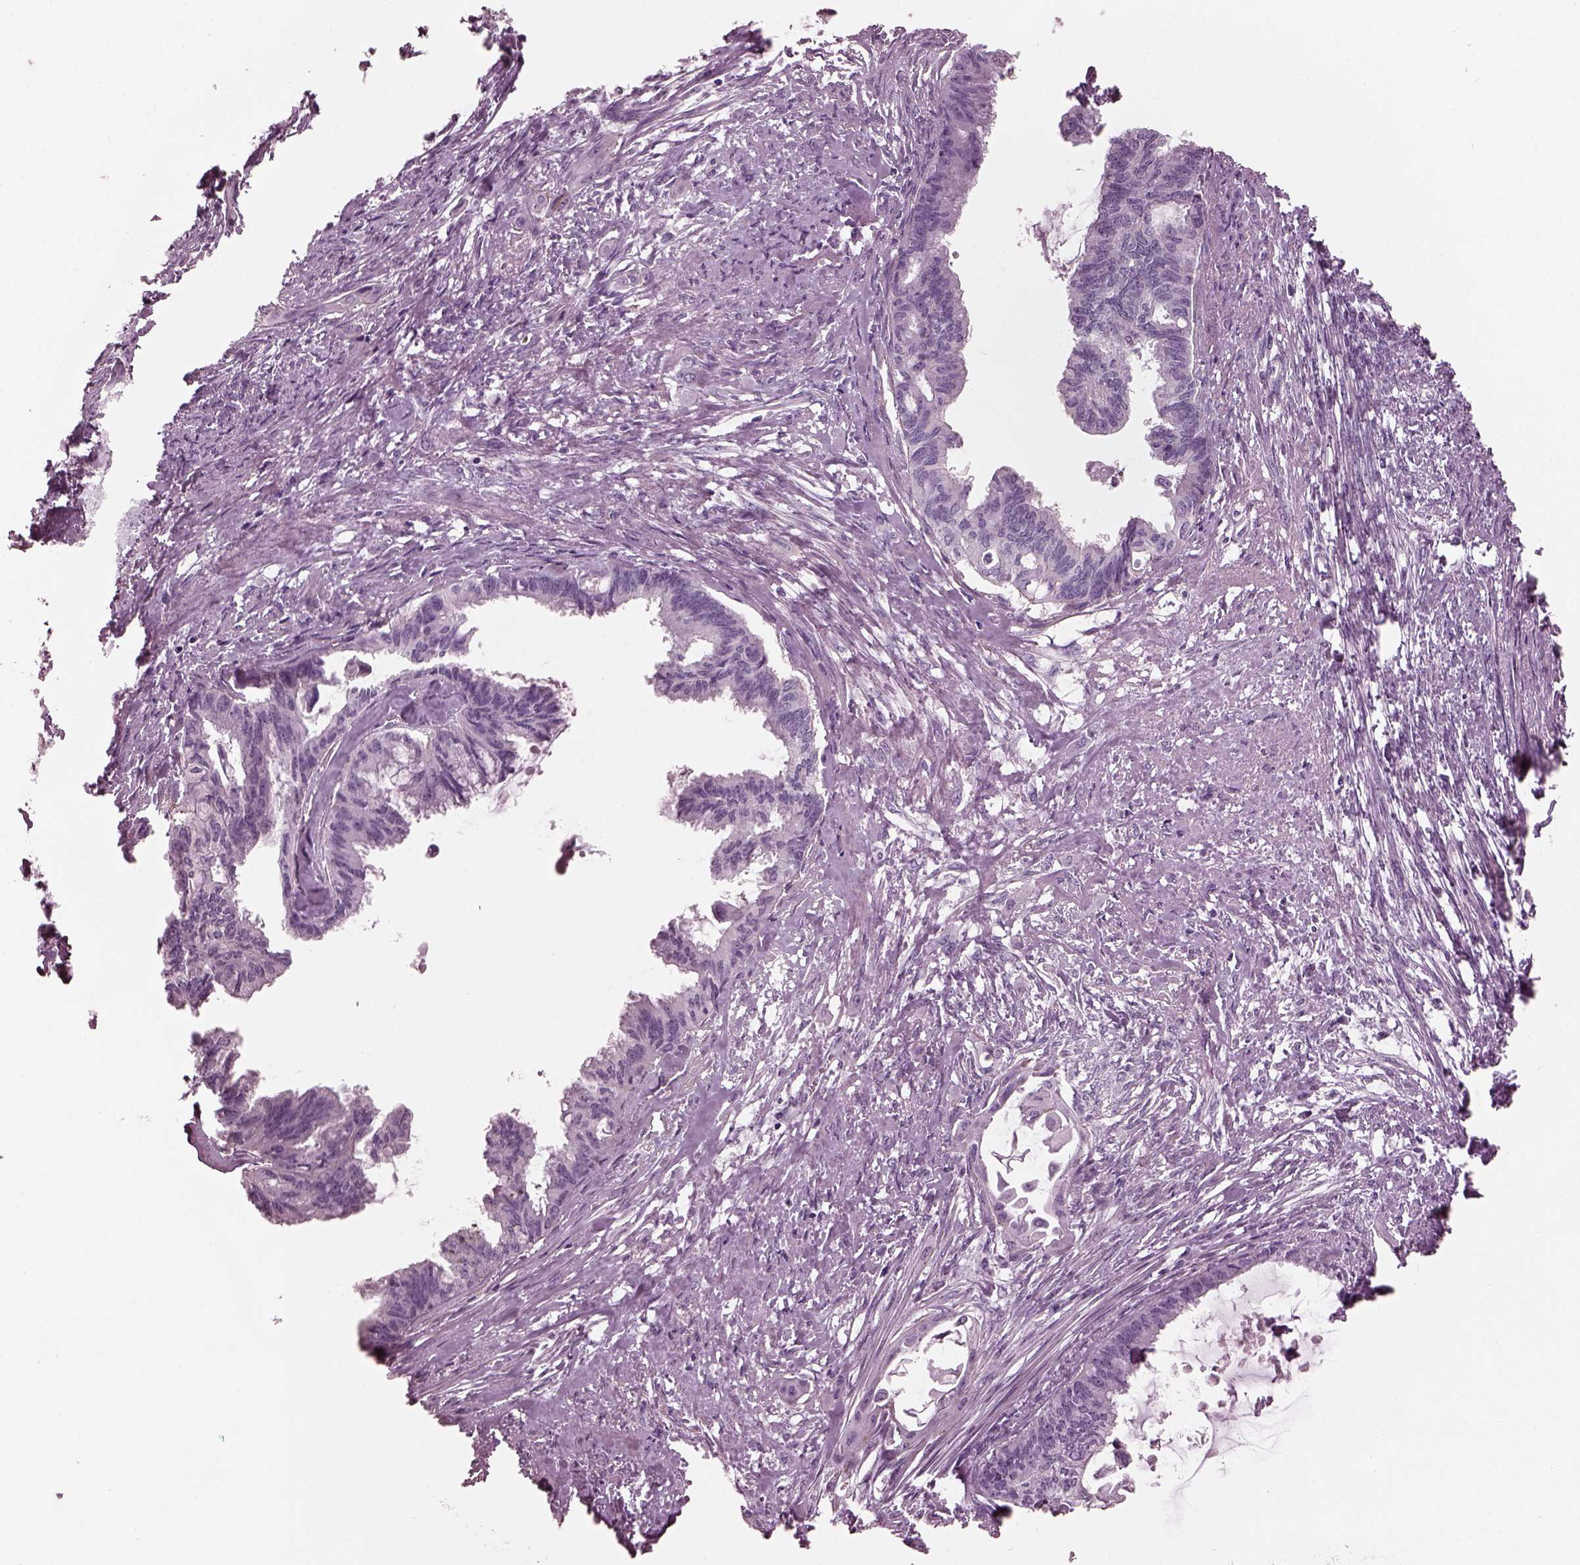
{"staining": {"intensity": "negative", "quantity": "none", "location": "none"}, "tissue": "endometrial cancer", "cell_type": "Tumor cells", "image_type": "cancer", "snomed": [{"axis": "morphology", "description": "Adenocarcinoma, NOS"}, {"axis": "topography", "description": "Endometrium"}], "caption": "This is an immunohistochemistry photomicrograph of endometrial cancer. There is no positivity in tumor cells.", "gene": "GDF11", "patient": {"sex": "female", "age": 86}}